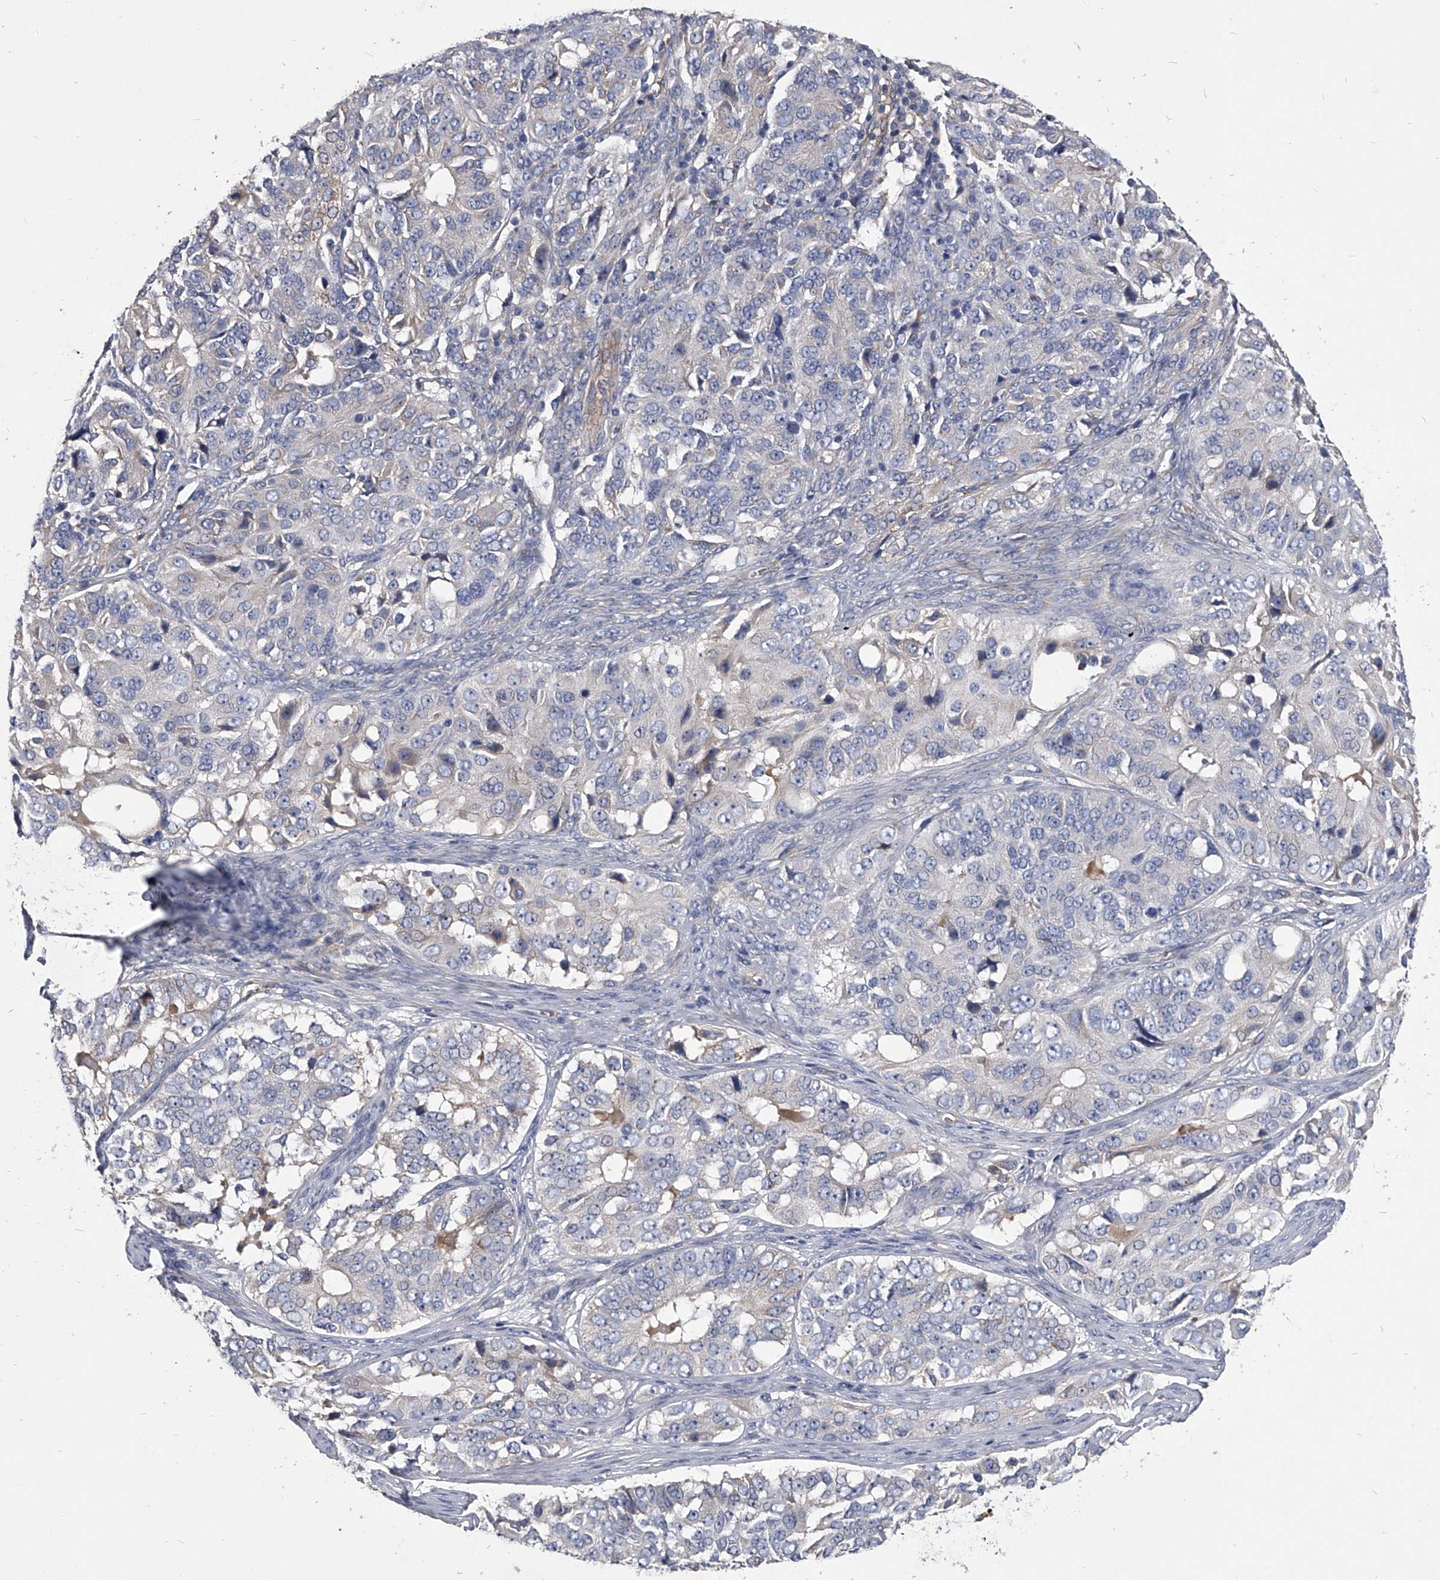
{"staining": {"intensity": "negative", "quantity": "none", "location": "none"}, "tissue": "ovarian cancer", "cell_type": "Tumor cells", "image_type": "cancer", "snomed": [{"axis": "morphology", "description": "Carcinoma, endometroid"}, {"axis": "topography", "description": "Ovary"}], "caption": "DAB immunohistochemical staining of human ovarian cancer (endometroid carcinoma) reveals no significant positivity in tumor cells.", "gene": "CCR4", "patient": {"sex": "female", "age": 51}}